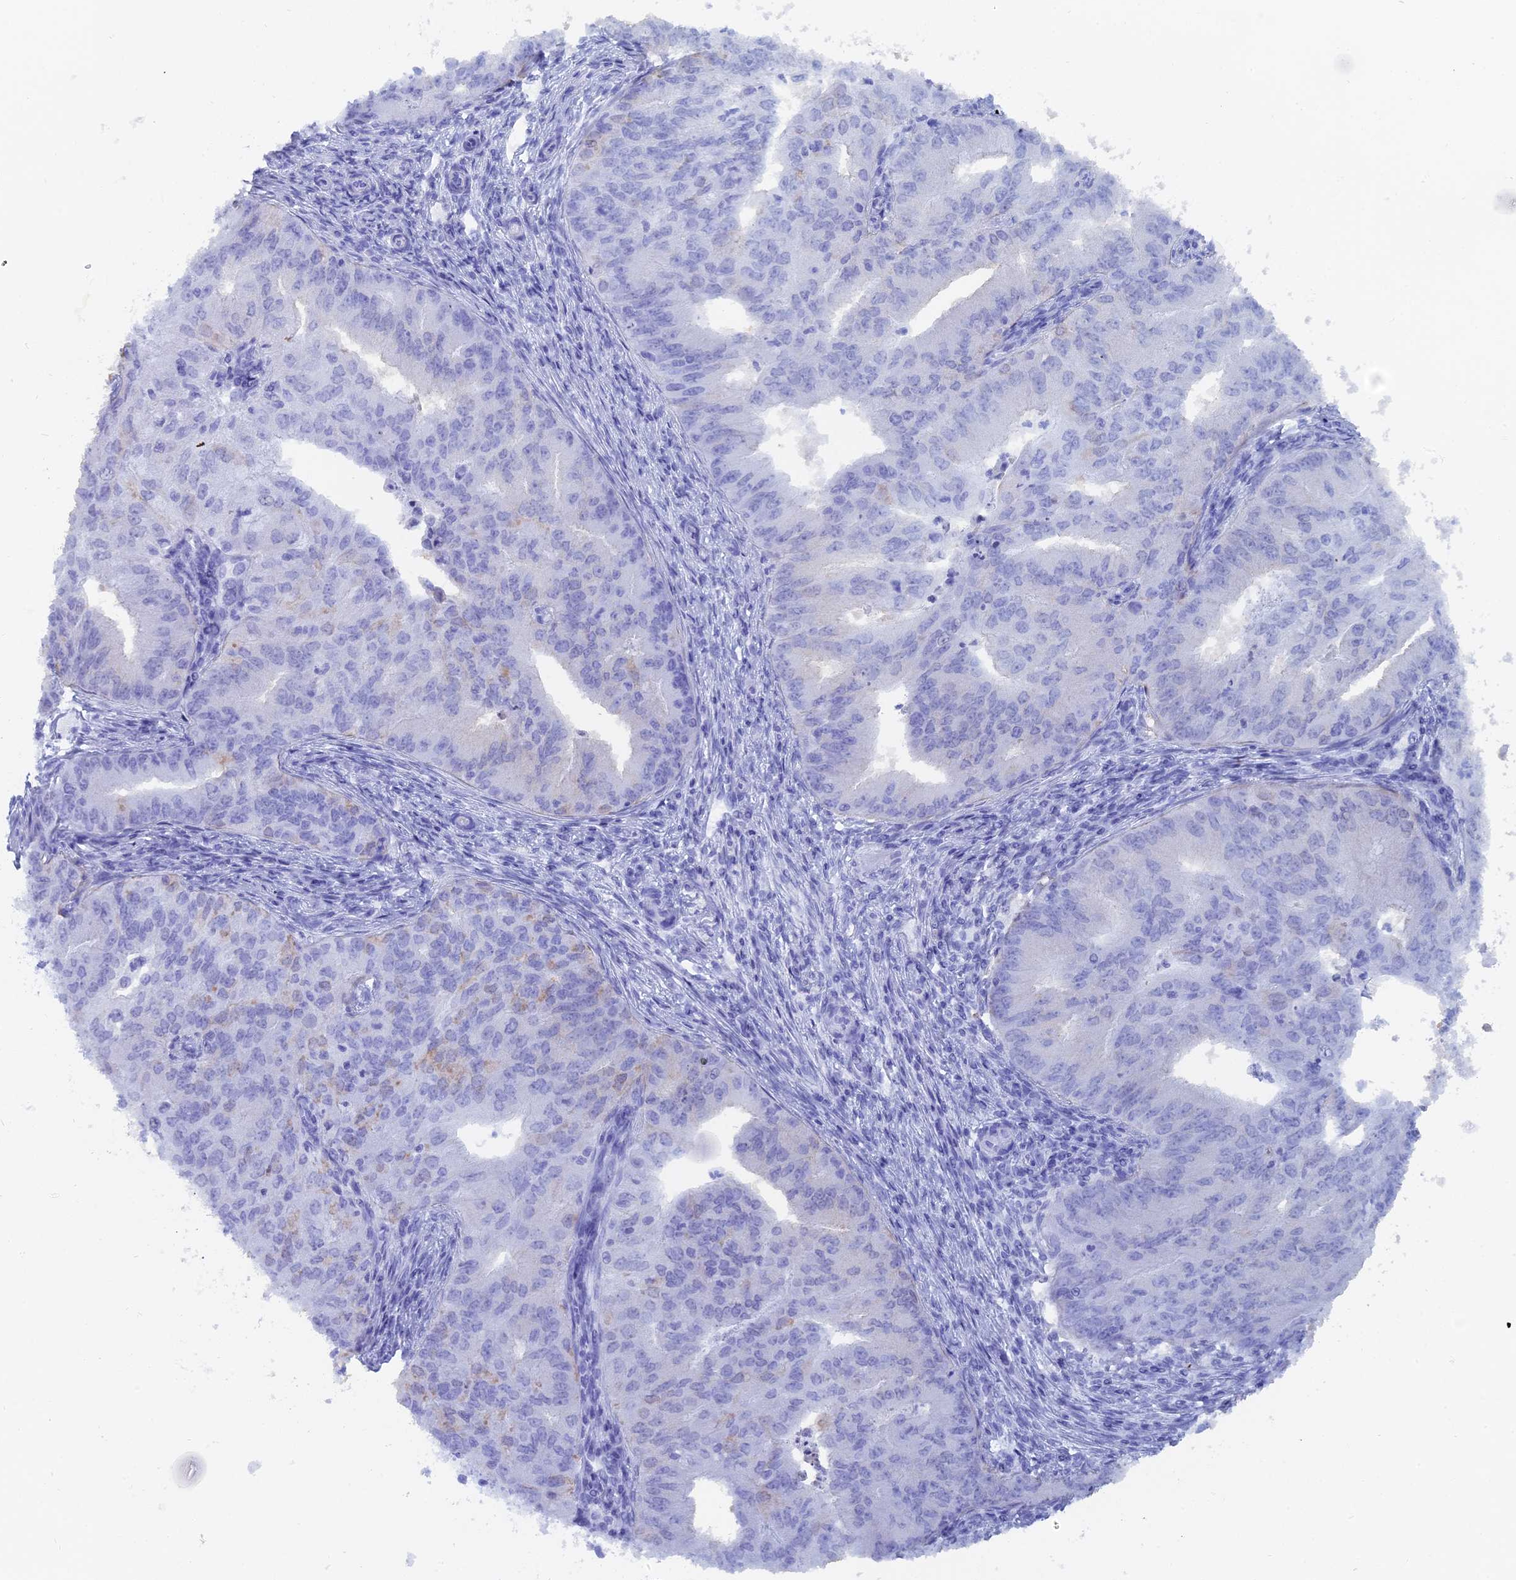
{"staining": {"intensity": "negative", "quantity": "none", "location": "none"}, "tissue": "endometrial cancer", "cell_type": "Tumor cells", "image_type": "cancer", "snomed": [{"axis": "morphology", "description": "Adenocarcinoma, NOS"}, {"axis": "topography", "description": "Endometrium"}], "caption": "This is an immunohistochemistry photomicrograph of adenocarcinoma (endometrial). There is no staining in tumor cells.", "gene": "CAPS", "patient": {"sex": "female", "age": 50}}